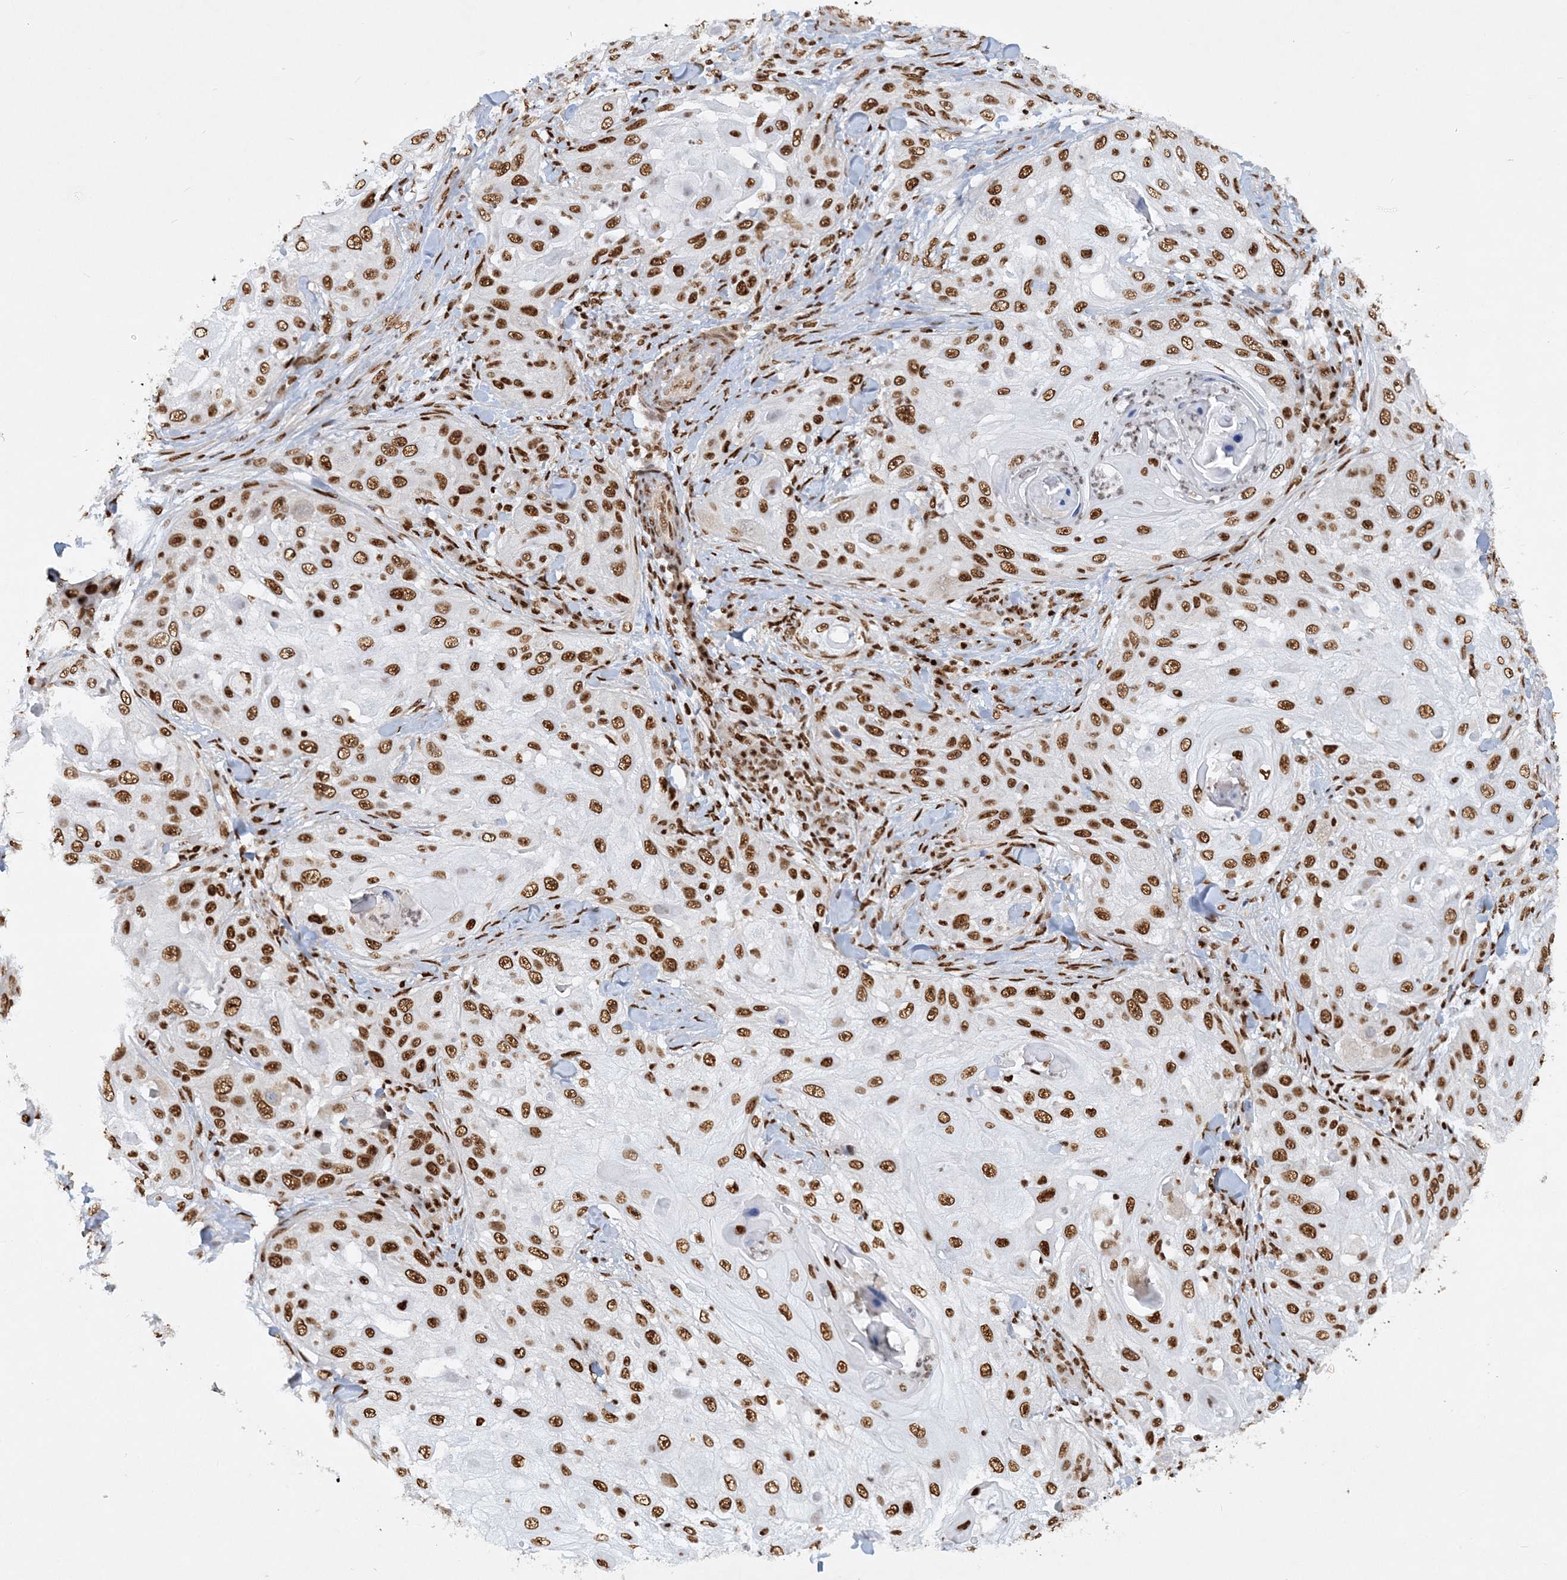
{"staining": {"intensity": "strong", "quantity": ">75%", "location": "nuclear"}, "tissue": "skin cancer", "cell_type": "Tumor cells", "image_type": "cancer", "snomed": [{"axis": "morphology", "description": "Squamous cell carcinoma, NOS"}, {"axis": "topography", "description": "Skin"}], "caption": "This micrograph exhibits IHC staining of squamous cell carcinoma (skin), with high strong nuclear positivity in about >75% of tumor cells.", "gene": "DELE1", "patient": {"sex": "female", "age": 44}}